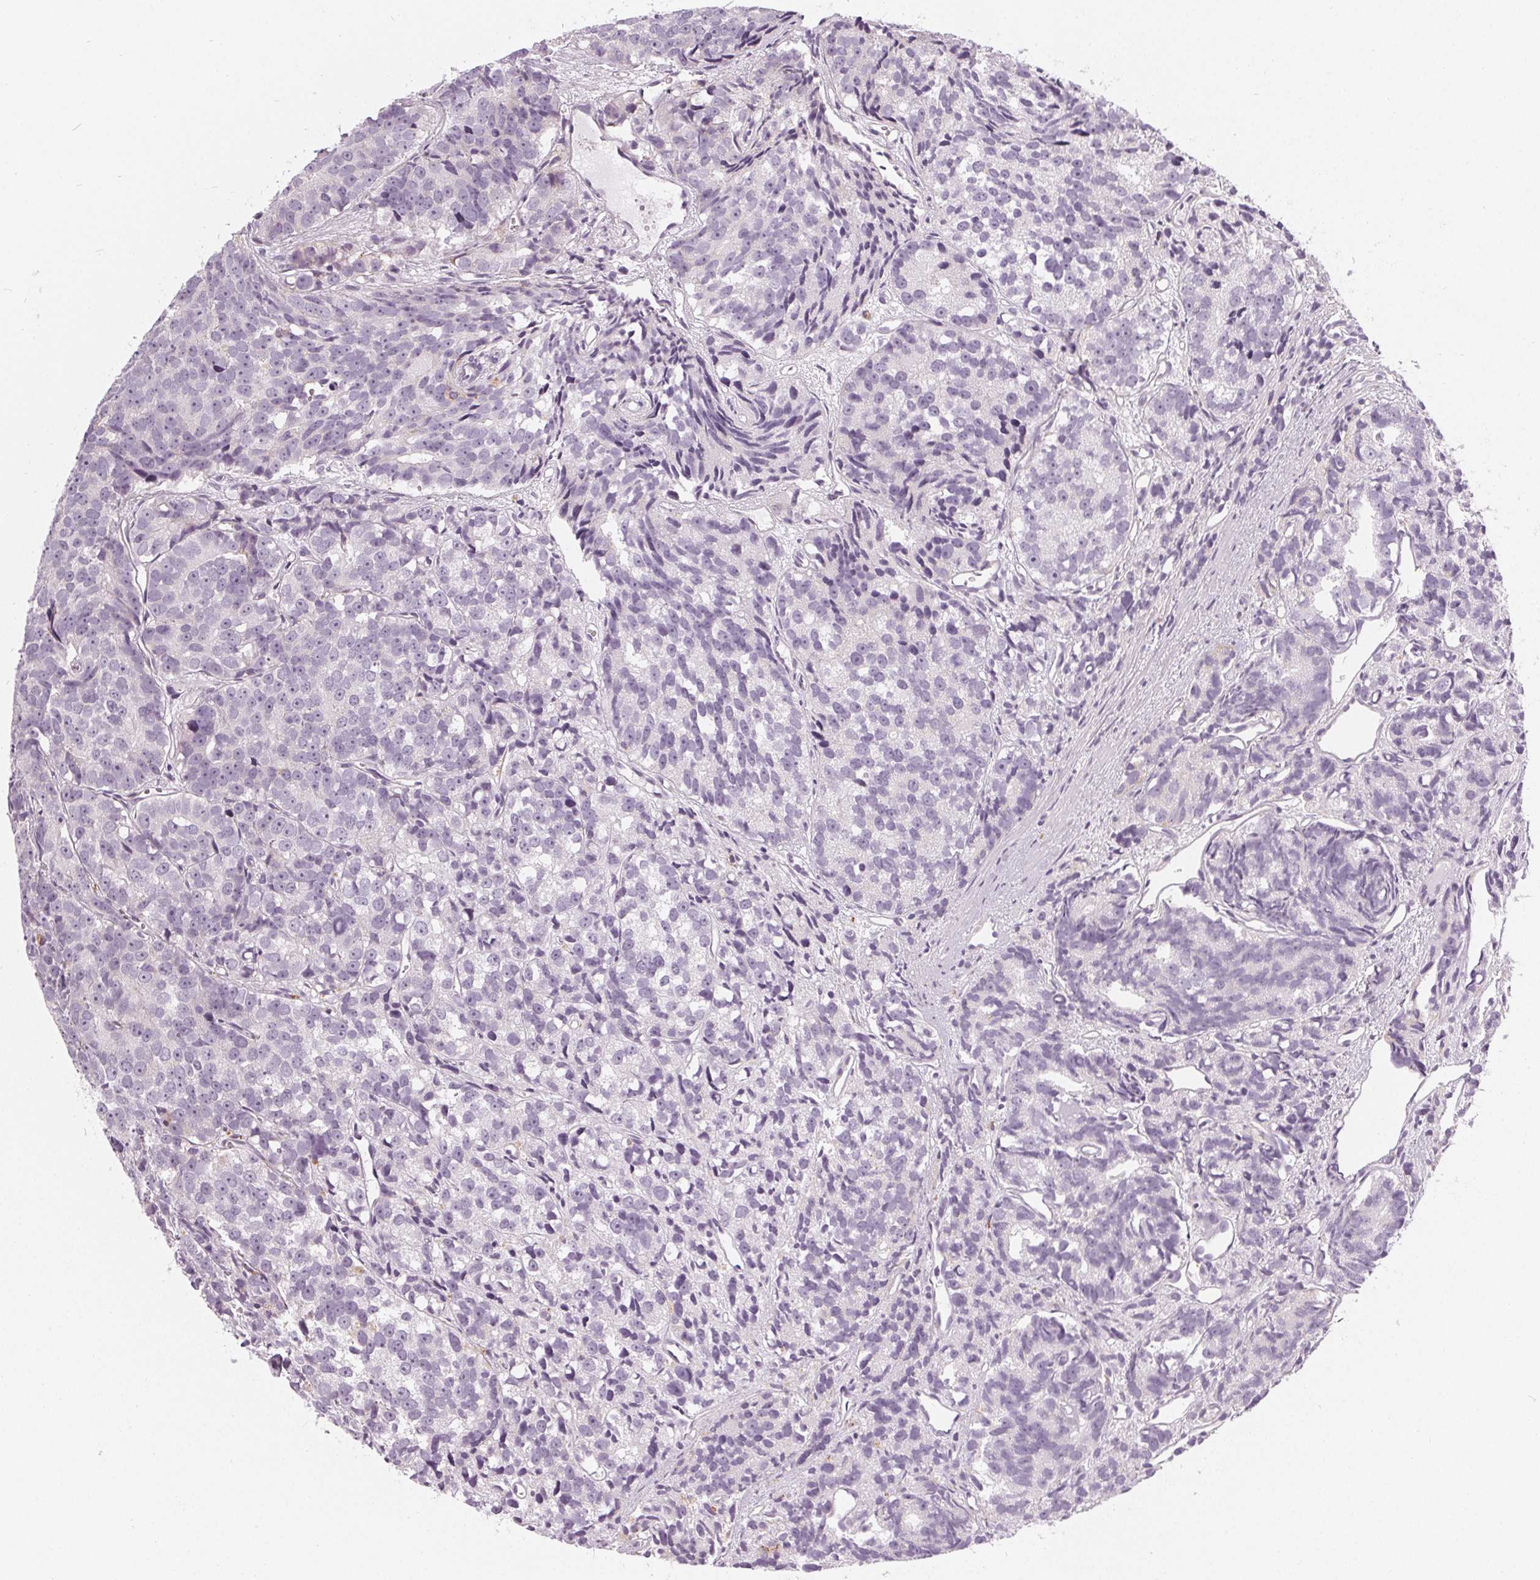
{"staining": {"intensity": "negative", "quantity": "none", "location": "none"}, "tissue": "prostate cancer", "cell_type": "Tumor cells", "image_type": "cancer", "snomed": [{"axis": "morphology", "description": "Adenocarcinoma, High grade"}, {"axis": "topography", "description": "Prostate"}], "caption": "Prostate cancer was stained to show a protein in brown. There is no significant expression in tumor cells.", "gene": "HOPX", "patient": {"sex": "male", "age": 77}}